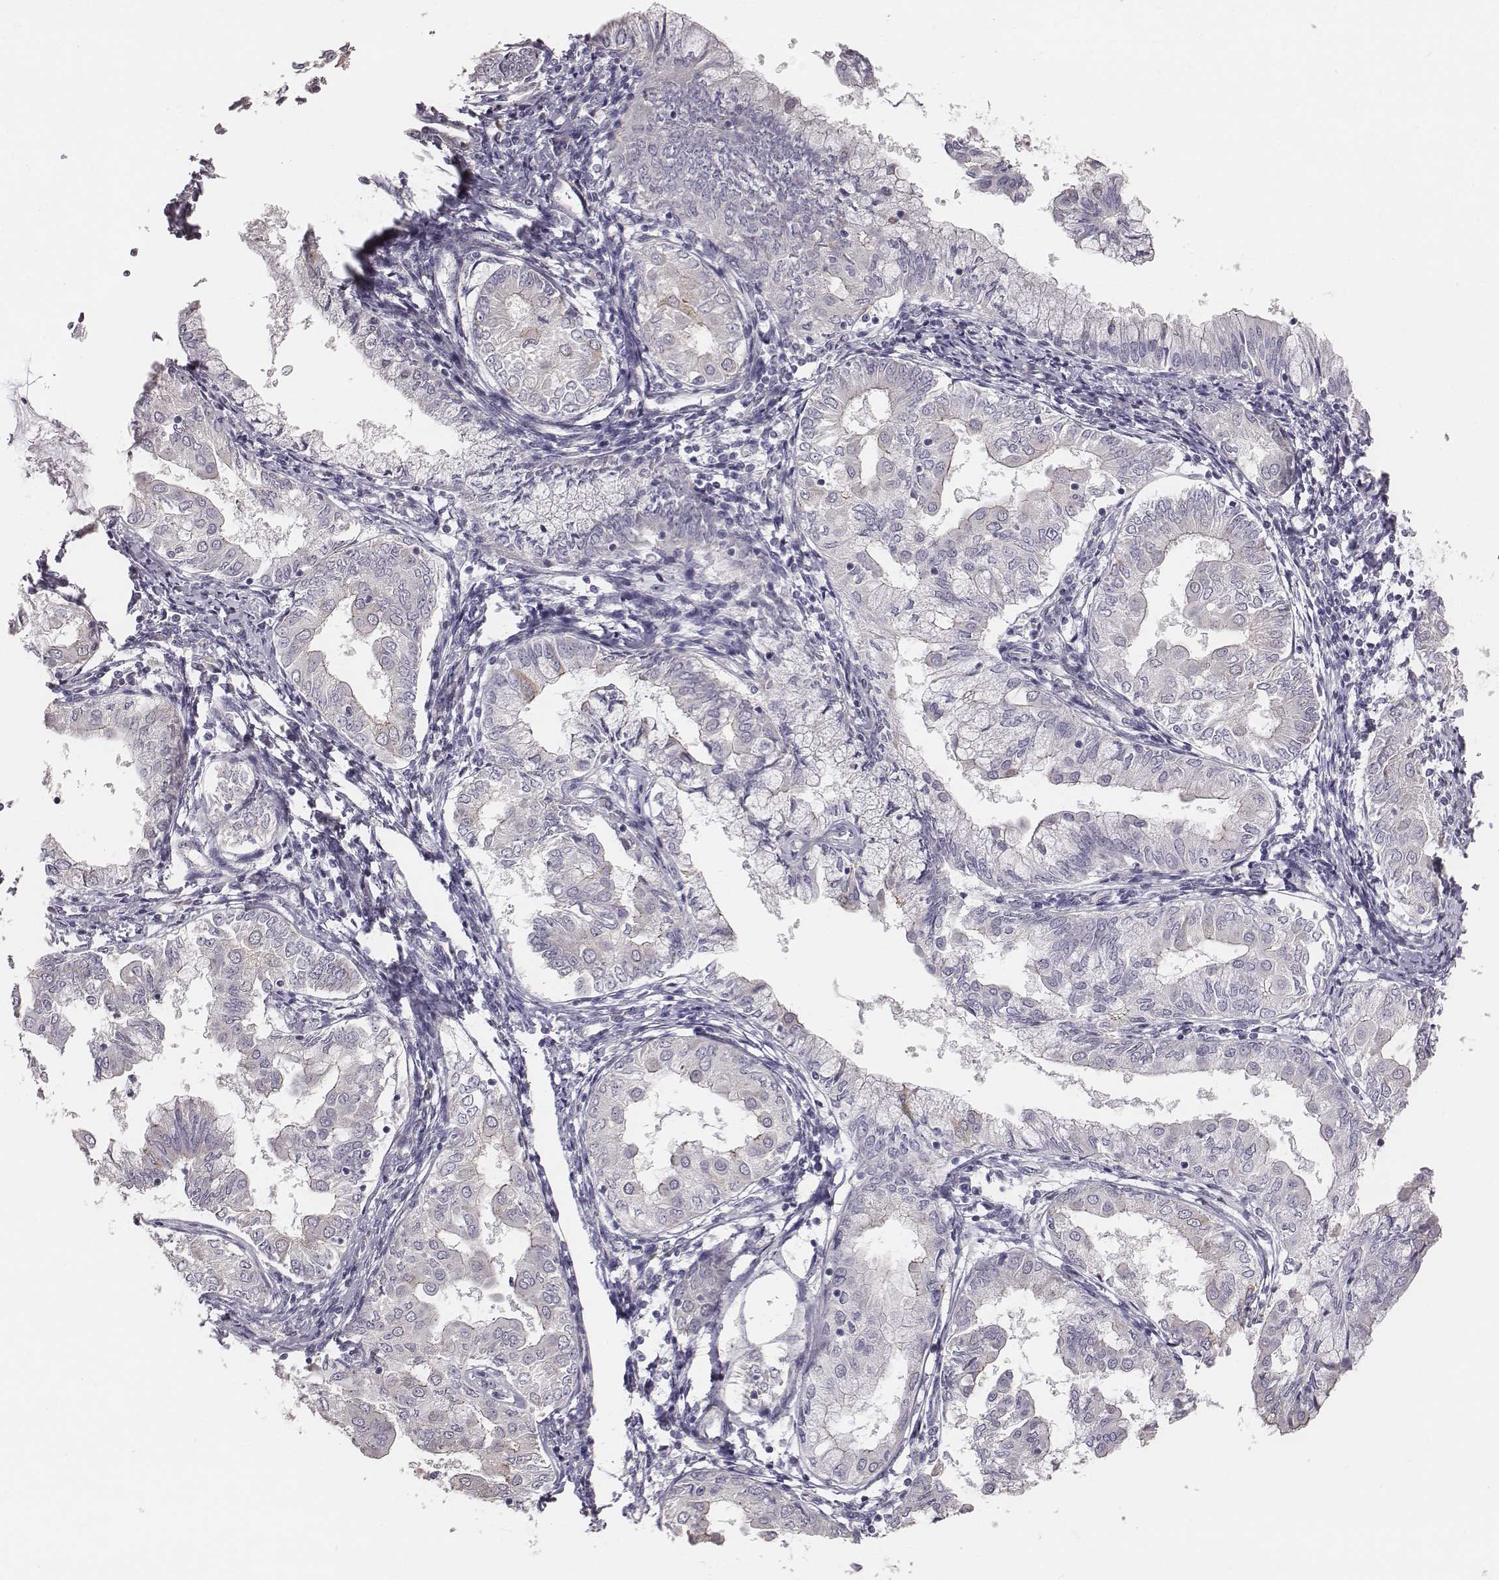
{"staining": {"intensity": "negative", "quantity": "none", "location": "none"}, "tissue": "endometrial cancer", "cell_type": "Tumor cells", "image_type": "cancer", "snomed": [{"axis": "morphology", "description": "Adenocarcinoma, NOS"}, {"axis": "topography", "description": "Endometrium"}], "caption": "IHC histopathology image of neoplastic tissue: human adenocarcinoma (endometrial) stained with DAB (3,3'-diaminobenzidine) displays no significant protein expression in tumor cells.", "gene": "PRKCZ", "patient": {"sex": "female", "age": 68}}